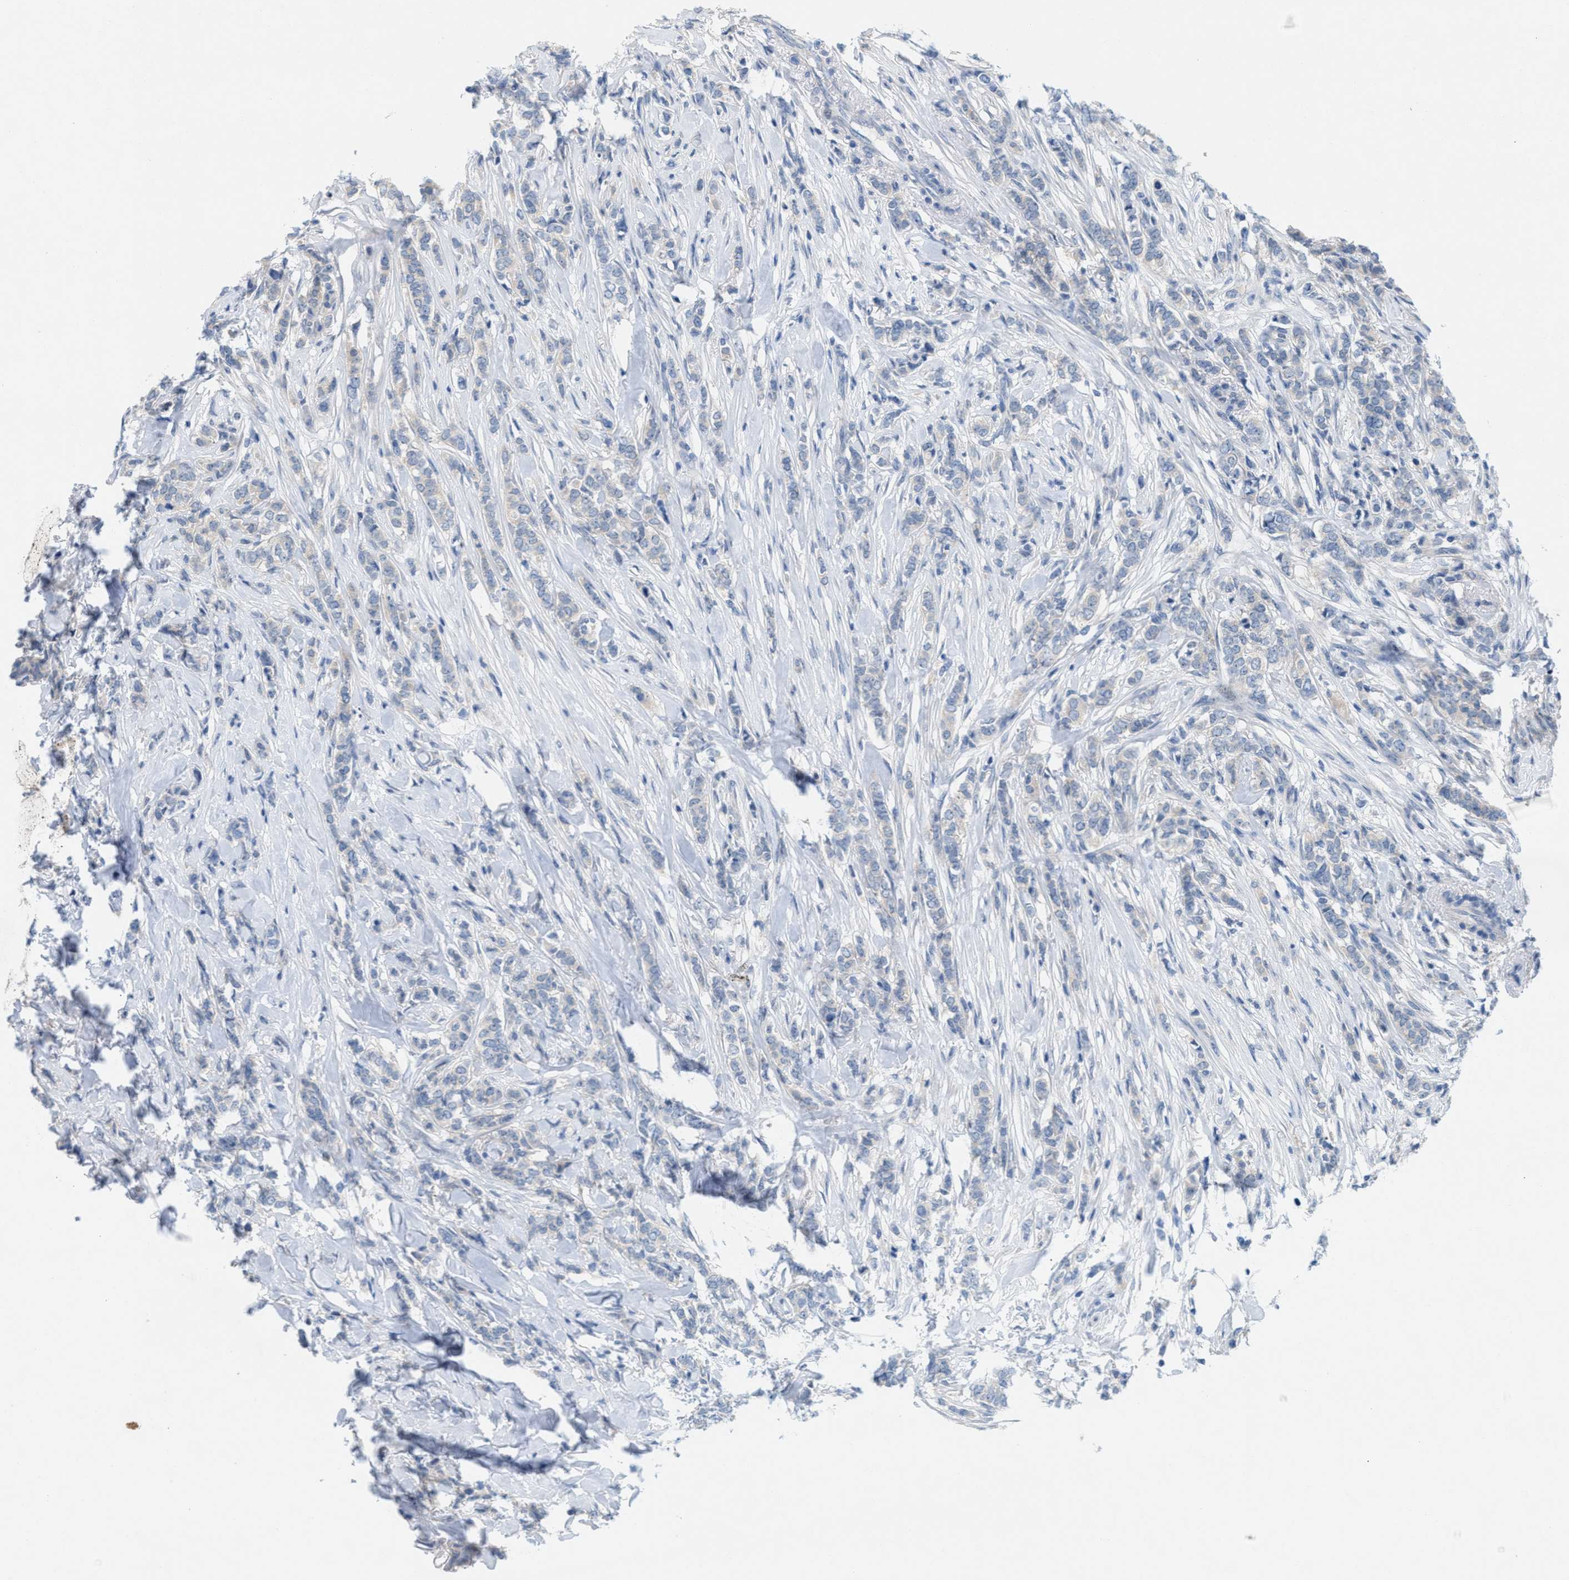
{"staining": {"intensity": "negative", "quantity": "none", "location": "none"}, "tissue": "breast cancer", "cell_type": "Tumor cells", "image_type": "cancer", "snomed": [{"axis": "morphology", "description": "Lobular carcinoma"}, {"axis": "topography", "description": "Skin"}, {"axis": "topography", "description": "Breast"}], "caption": "IHC of lobular carcinoma (breast) reveals no expression in tumor cells.", "gene": "WIPI2", "patient": {"sex": "female", "age": 46}}